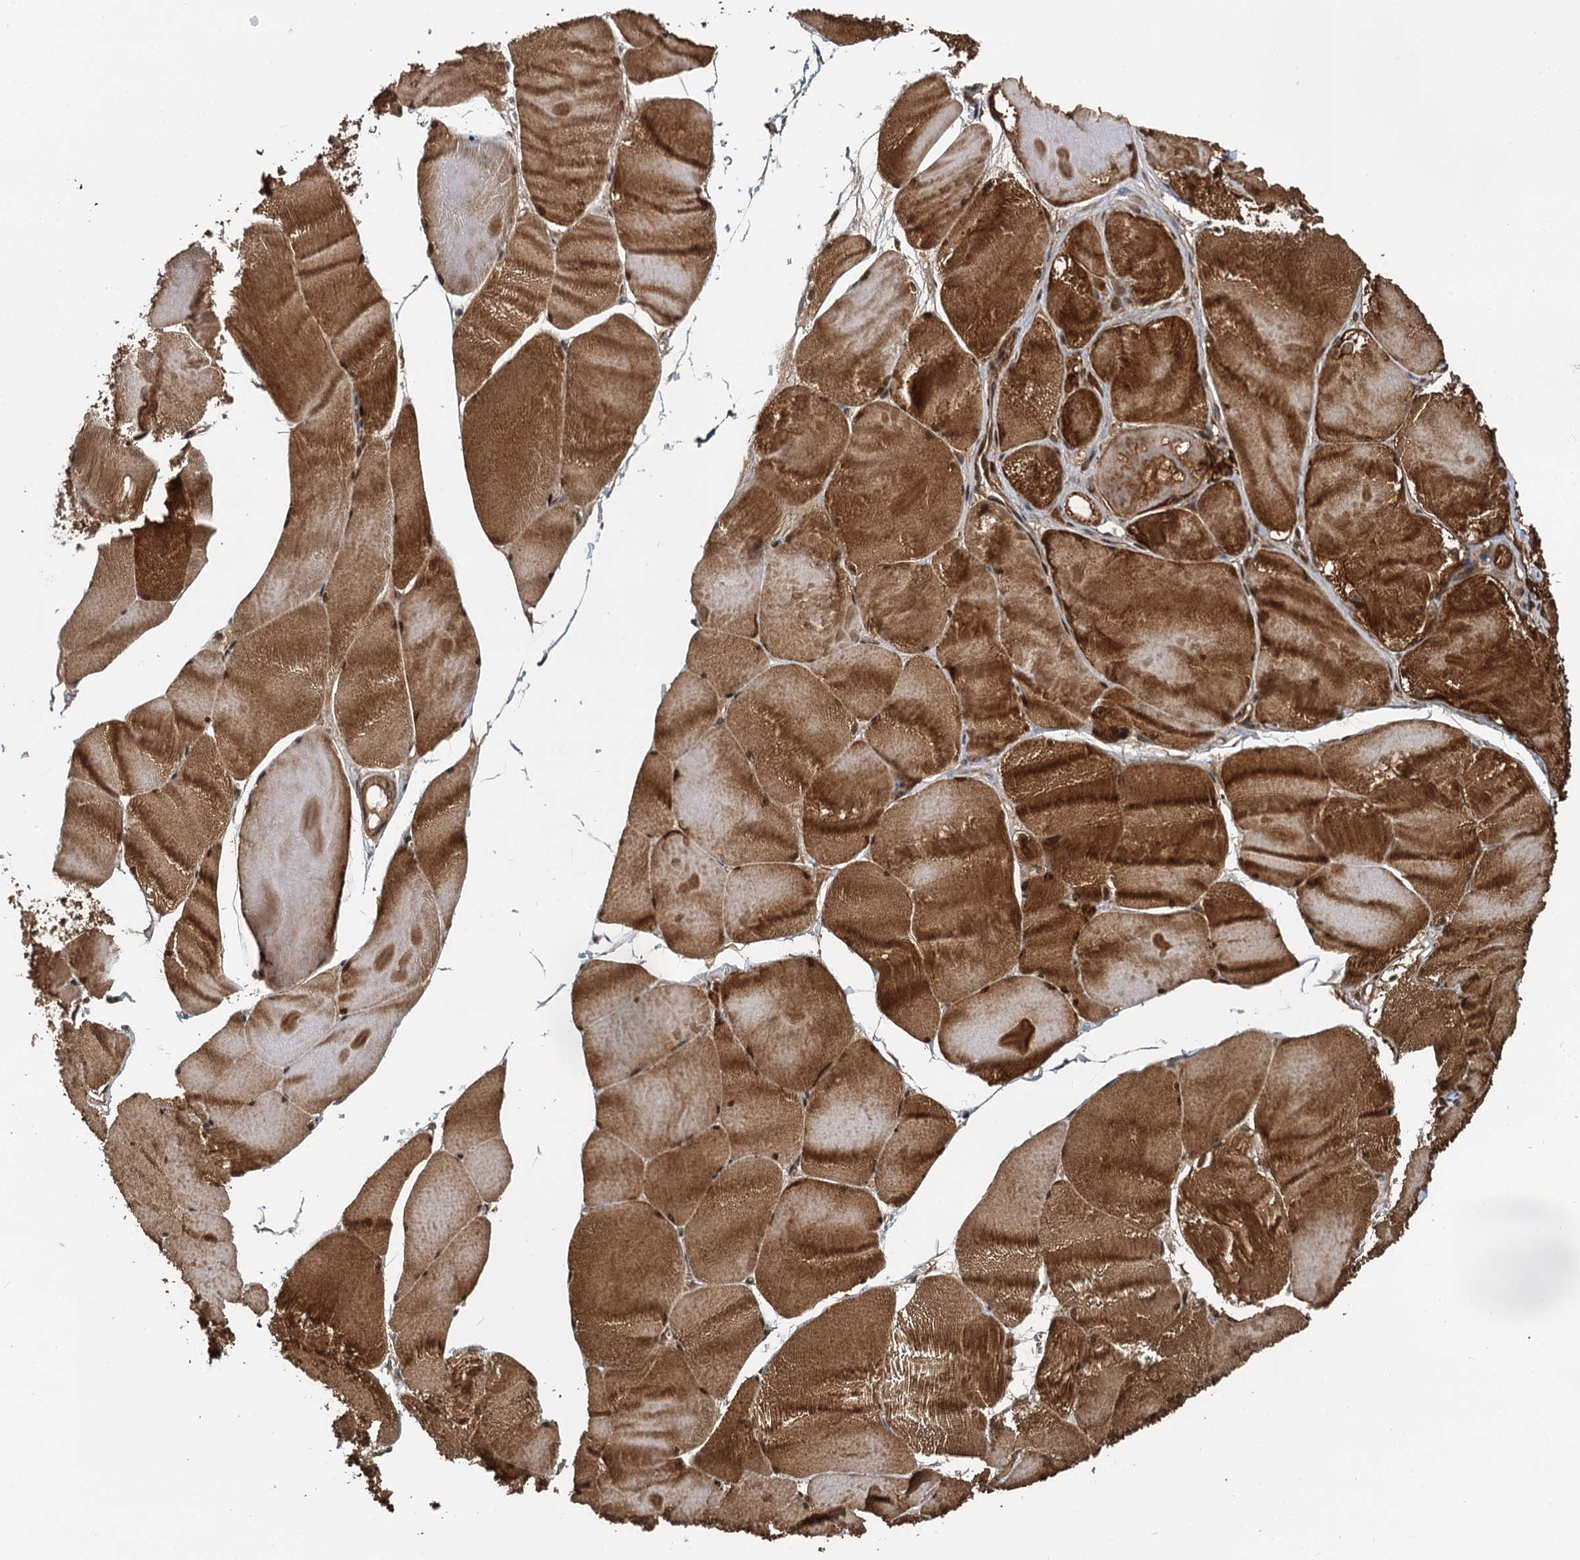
{"staining": {"intensity": "strong", "quantity": ">75%", "location": "cytoplasmic/membranous,nuclear"}, "tissue": "skeletal muscle", "cell_type": "Myocytes", "image_type": "normal", "snomed": [{"axis": "morphology", "description": "Normal tissue, NOS"}, {"axis": "morphology", "description": "Basal cell carcinoma"}, {"axis": "topography", "description": "Skeletal muscle"}], "caption": "Immunohistochemical staining of normal skeletal muscle shows strong cytoplasmic/membranous,nuclear protein expression in about >75% of myocytes. (DAB (3,3'-diaminobenzidine) = brown stain, brightfield microscopy at high magnification).", "gene": "STUB1", "patient": {"sex": "female", "age": 64}}